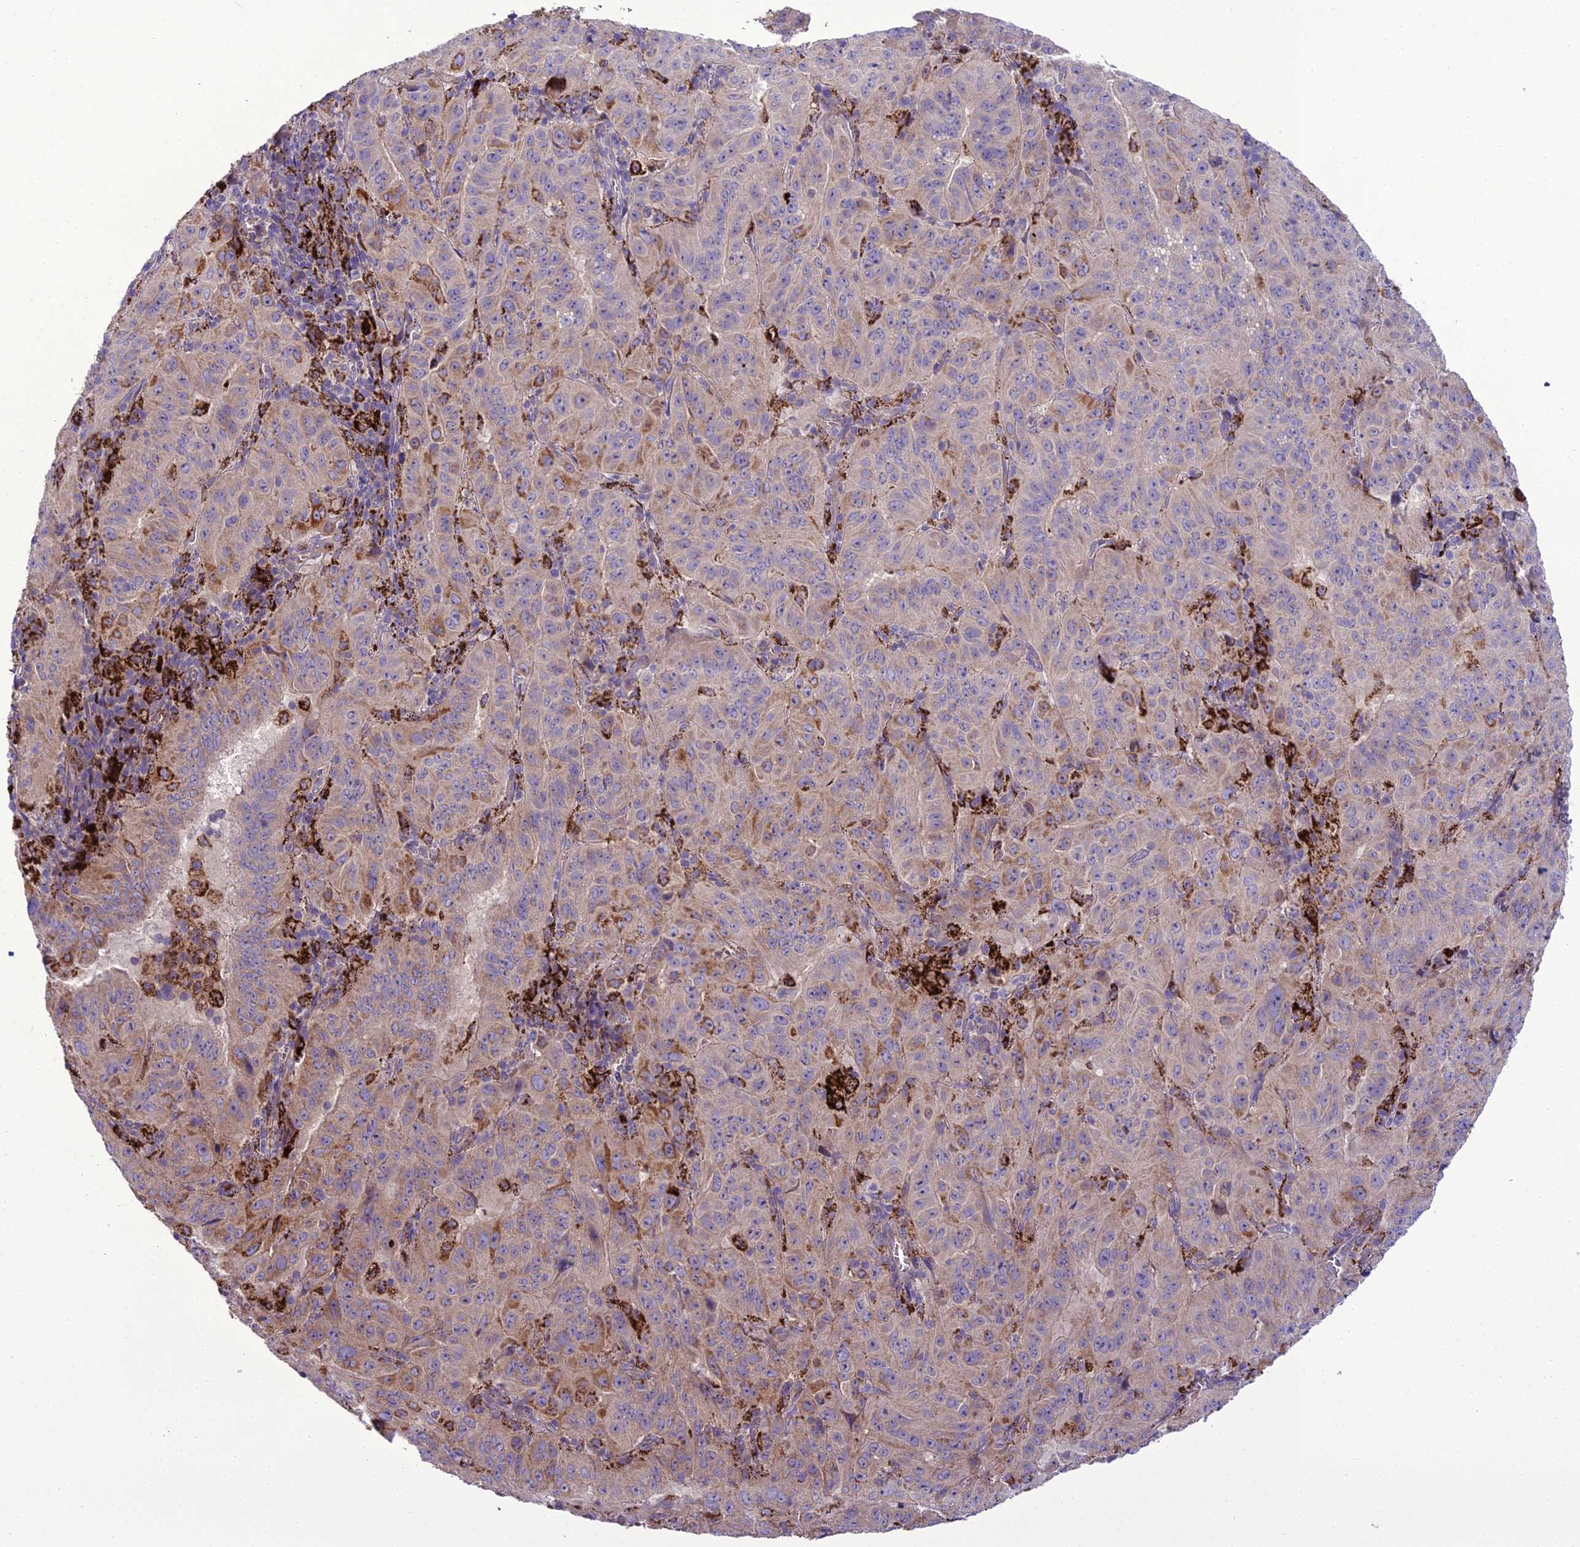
{"staining": {"intensity": "moderate", "quantity": "<25%", "location": "cytoplasmic/membranous"}, "tissue": "pancreatic cancer", "cell_type": "Tumor cells", "image_type": "cancer", "snomed": [{"axis": "morphology", "description": "Adenocarcinoma, NOS"}, {"axis": "topography", "description": "Pancreas"}], "caption": "High-magnification brightfield microscopy of pancreatic cancer (adenocarcinoma) stained with DAB (brown) and counterstained with hematoxylin (blue). tumor cells exhibit moderate cytoplasmic/membranous staining is seen in approximately<25% of cells.", "gene": "TBC1D24", "patient": {"sex": "male", "age": 63}}